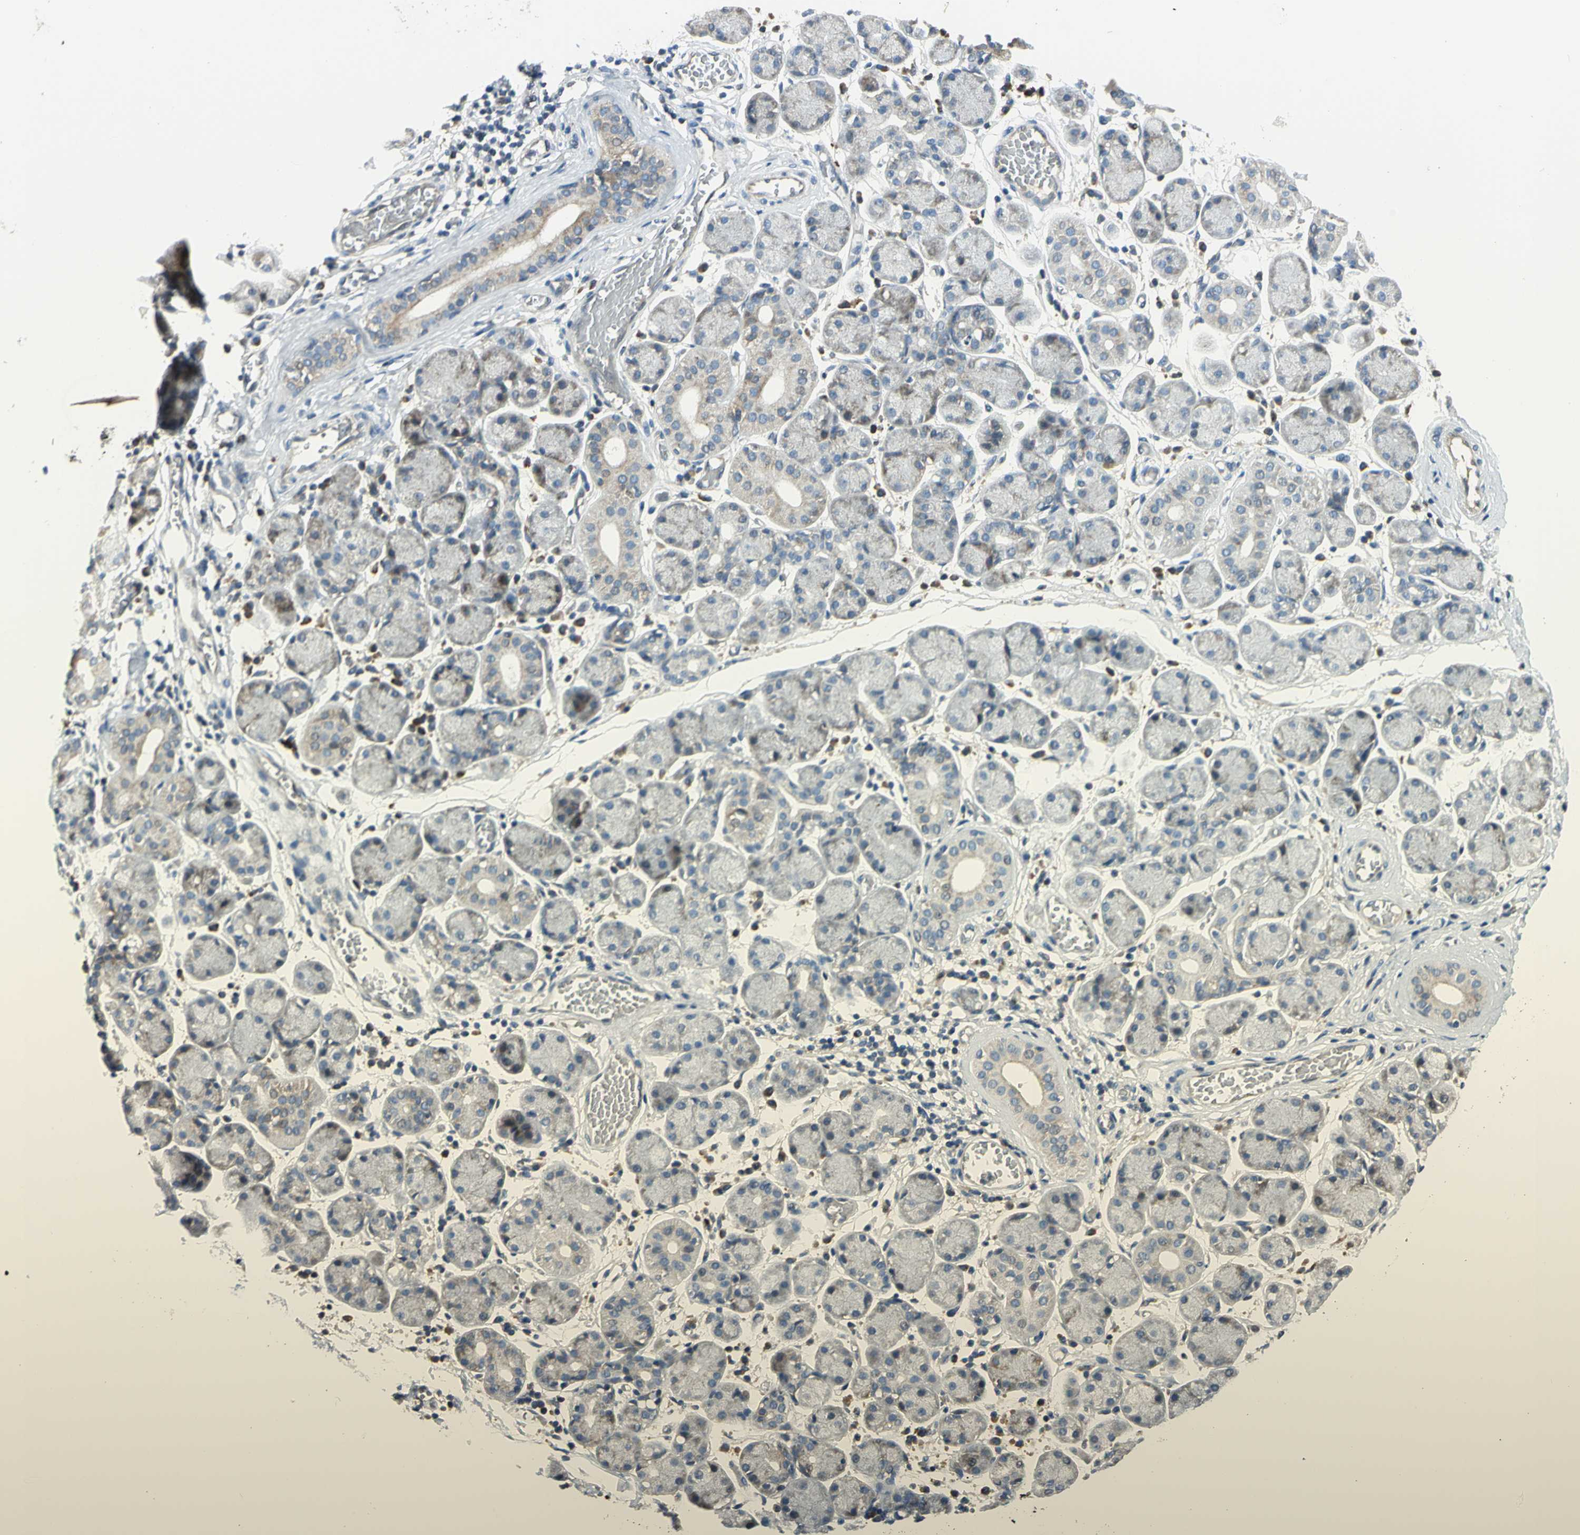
{"staining": {"intensity": "moderate", "quantity": "25%-75%", "location": "cytoplasmic/membranous"}, "tissue": "salivary gland", "cell_type": "Glandular cells", "image_type": "normal", "snomed": [{"axis": "morphology", "description": "Normal tissue, NOS"}, {"axis": "topography", "description": "Salivary gland"}], "caption": "Immunohistochemical staining of normal human salivary gland reveals moderate cytoplasmic/membranous protein staining in approximately 25%-75% of glandular cells. The staining was performed using DAB, with brown indicating positive protein expression. Nuclei are stained blue with hematoxylin.", "gene": "NPHP3", "patient": {"sex": "female", "age": 24}}